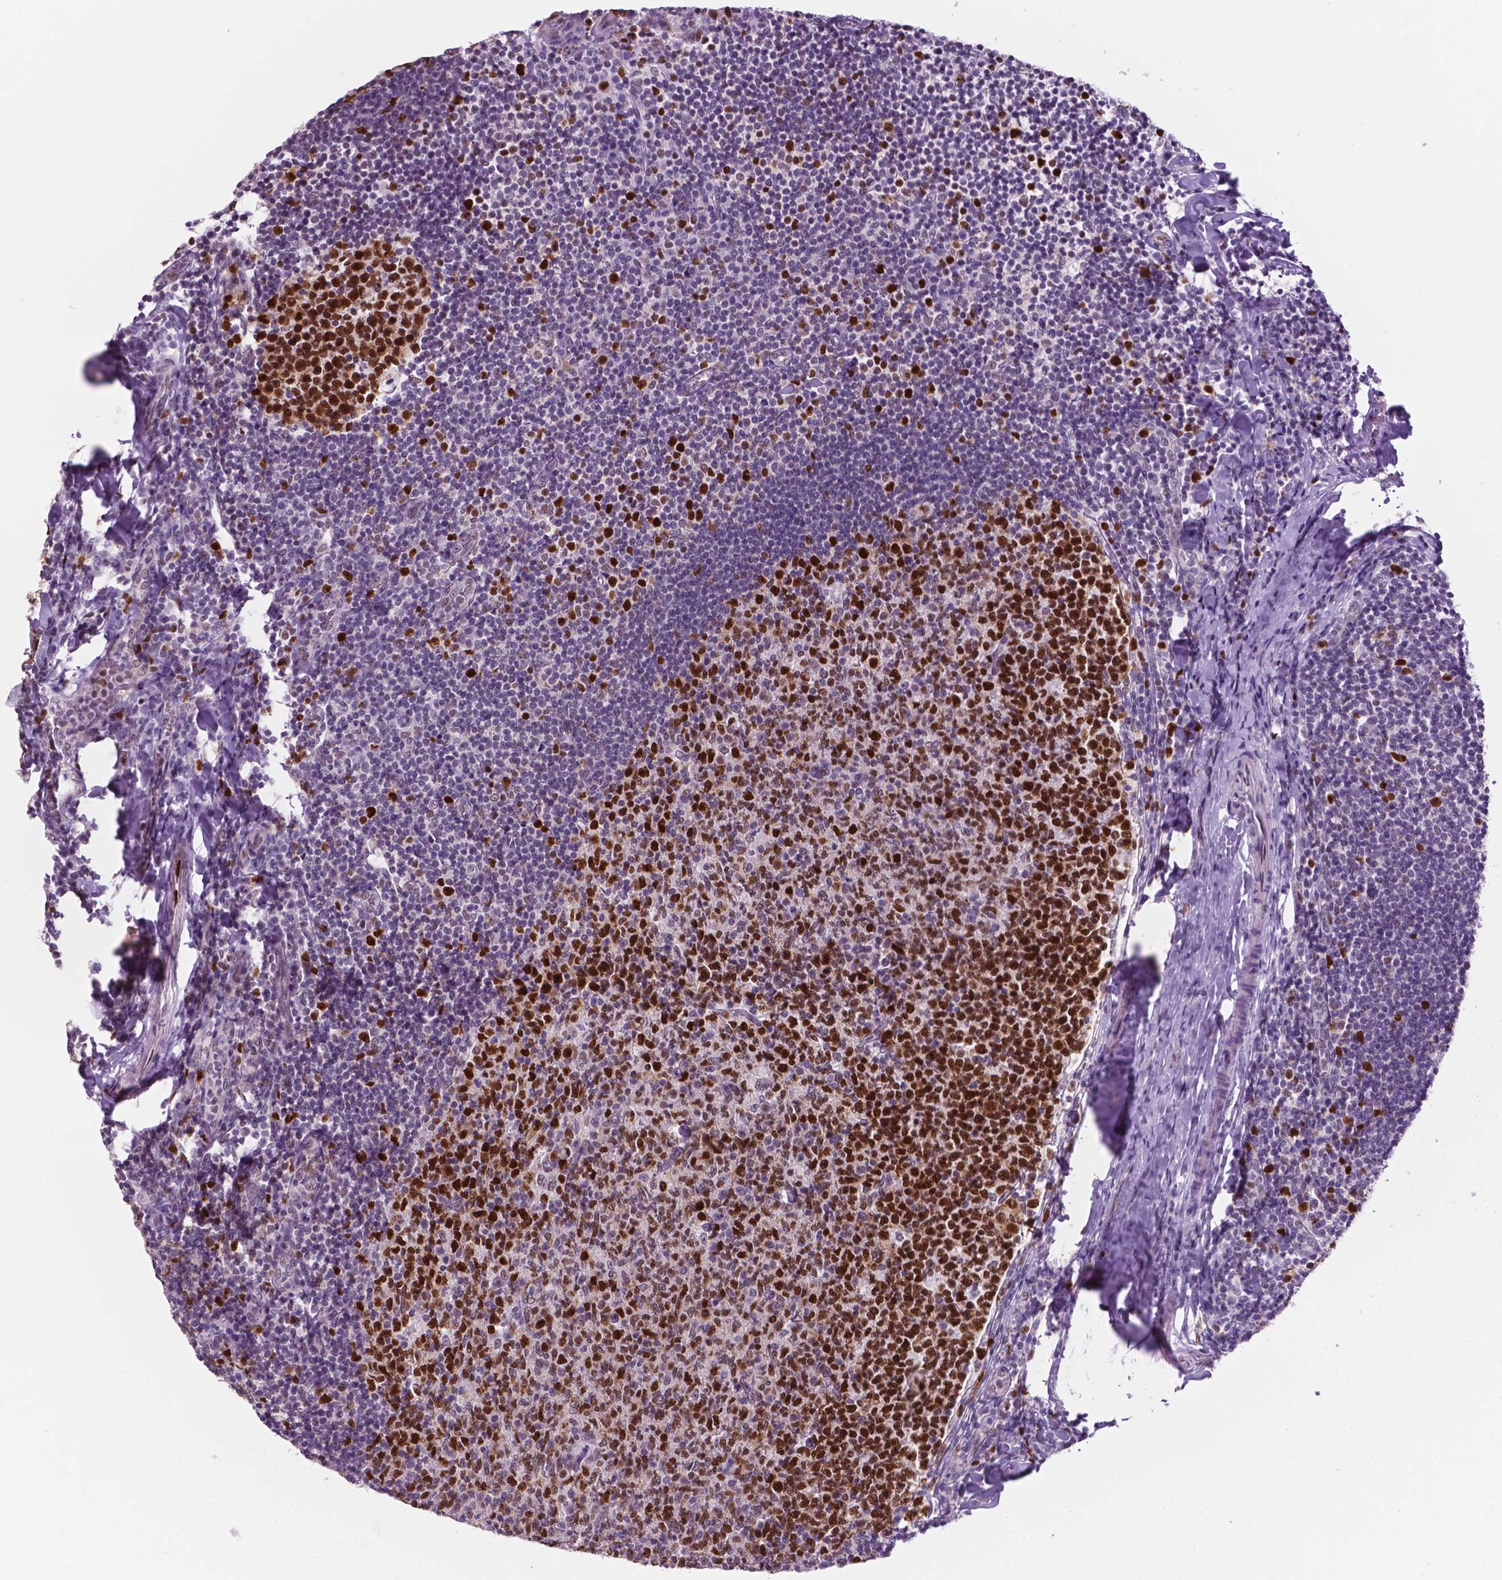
{"staining": {"intensity": "strong", "quantity": ">75%", "location": "nuclear"}, "tissue": "tonsil", "cell_type": "Germinal center cells", "image_type": "normal", "snomed": [{"axis": "morphology", "description": "Normal tissue, NOS"}, {"axis": "topography", "description": "Tonsil"}], "caption": "A brown stain highlights strong nuclear expression of a protein in germinal center cells of normal tonsil. (brown staining indicates protein expression, while blue staining denotes nuclei).", "gene": "NCAPH2", "patient": {"sex": "female", "age": 10}}